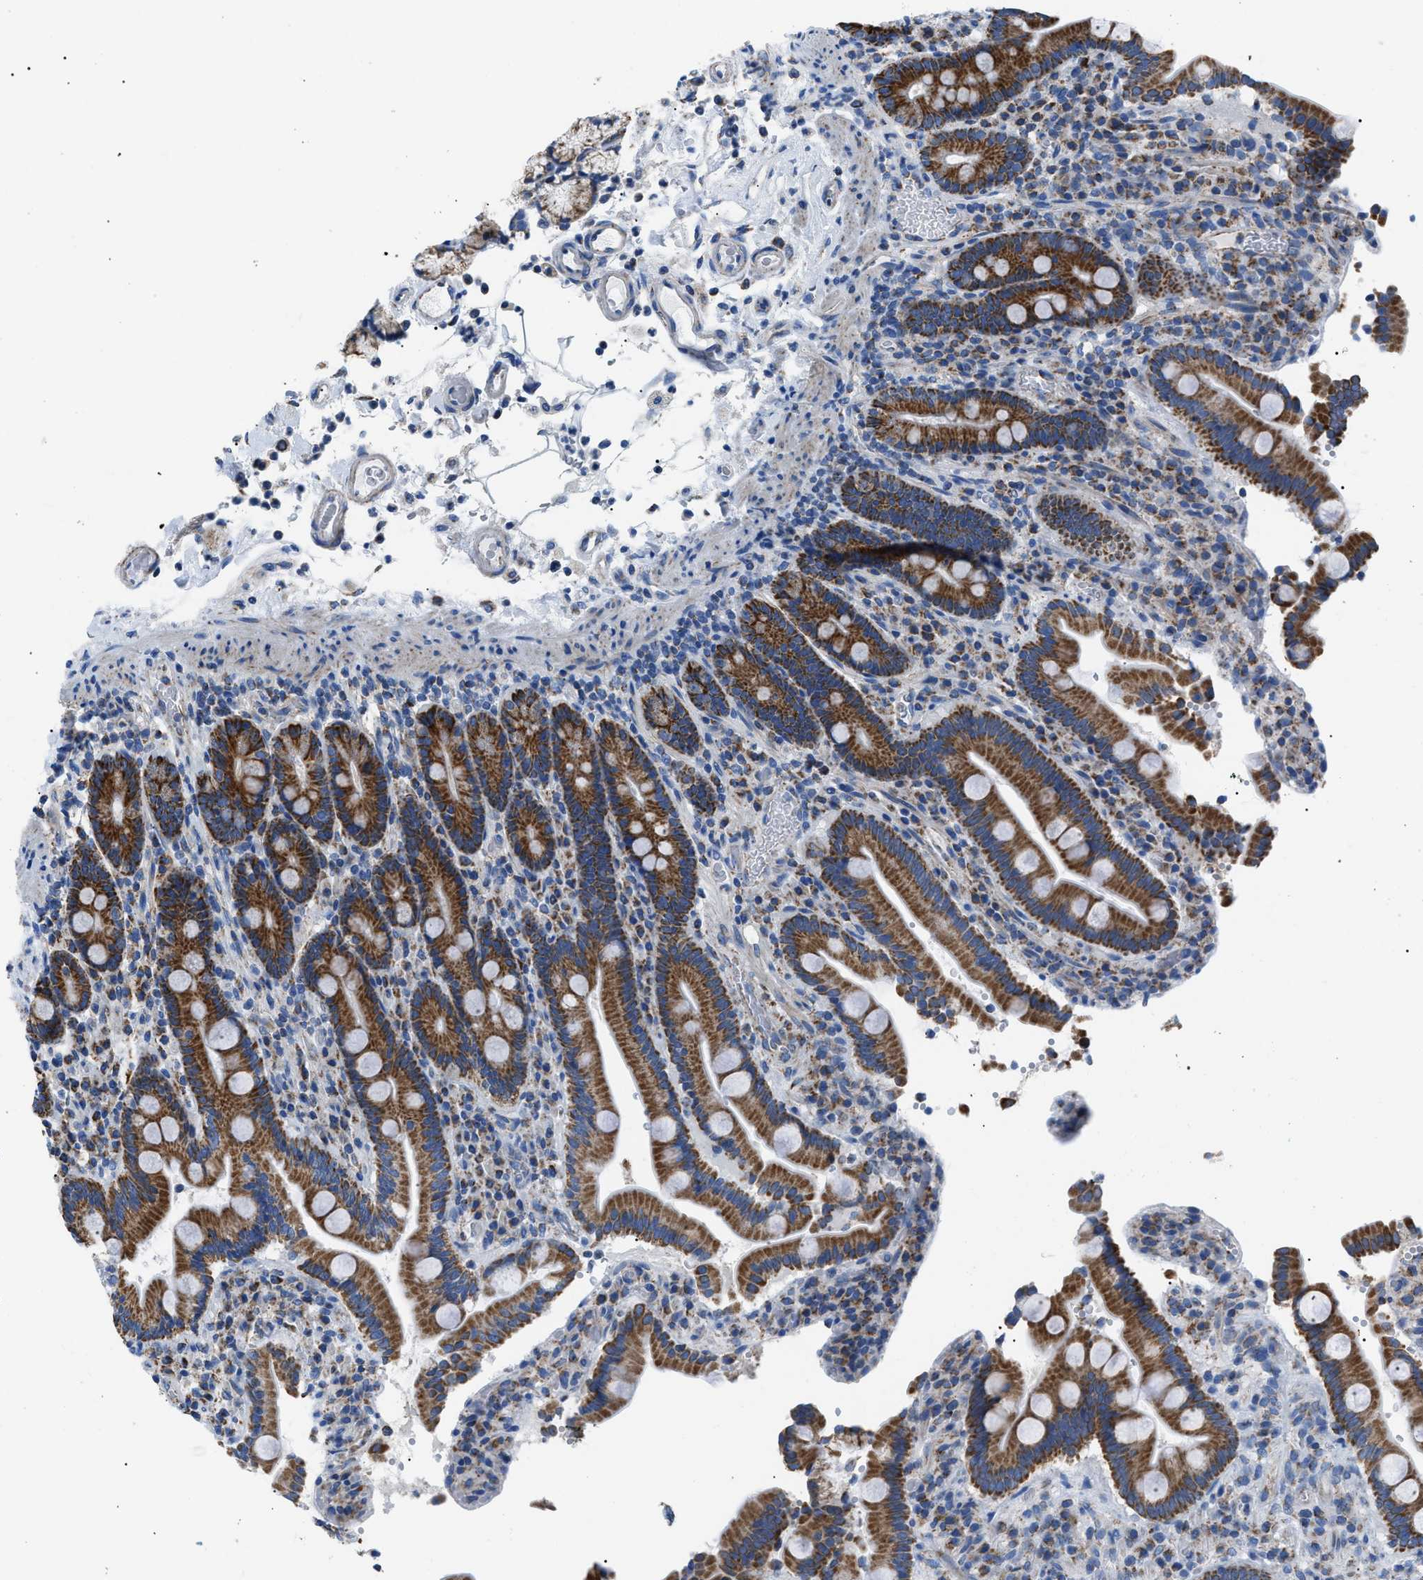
{"staining": {"intensity": "strong", "quantity": ">75%", "location": "cytoplasmic/membranous"}, "tissue": "duodenum", "cell_type": "Glandular cells", "image_type": "normal", "snomed": [{"axis": "morphology", "description": "Normal tissue, NOS"}, {"axis": "topography", "description": "Small intestine, NOS"}], "caption": "Unremarkable duodenum was stained to show a protein in brown. There is high levels of strong cytoplasmic/membranous positivity in about >75% of glandular cells.", "gene": "PHB2", "patient": {"sex": "female", "age": 71}}